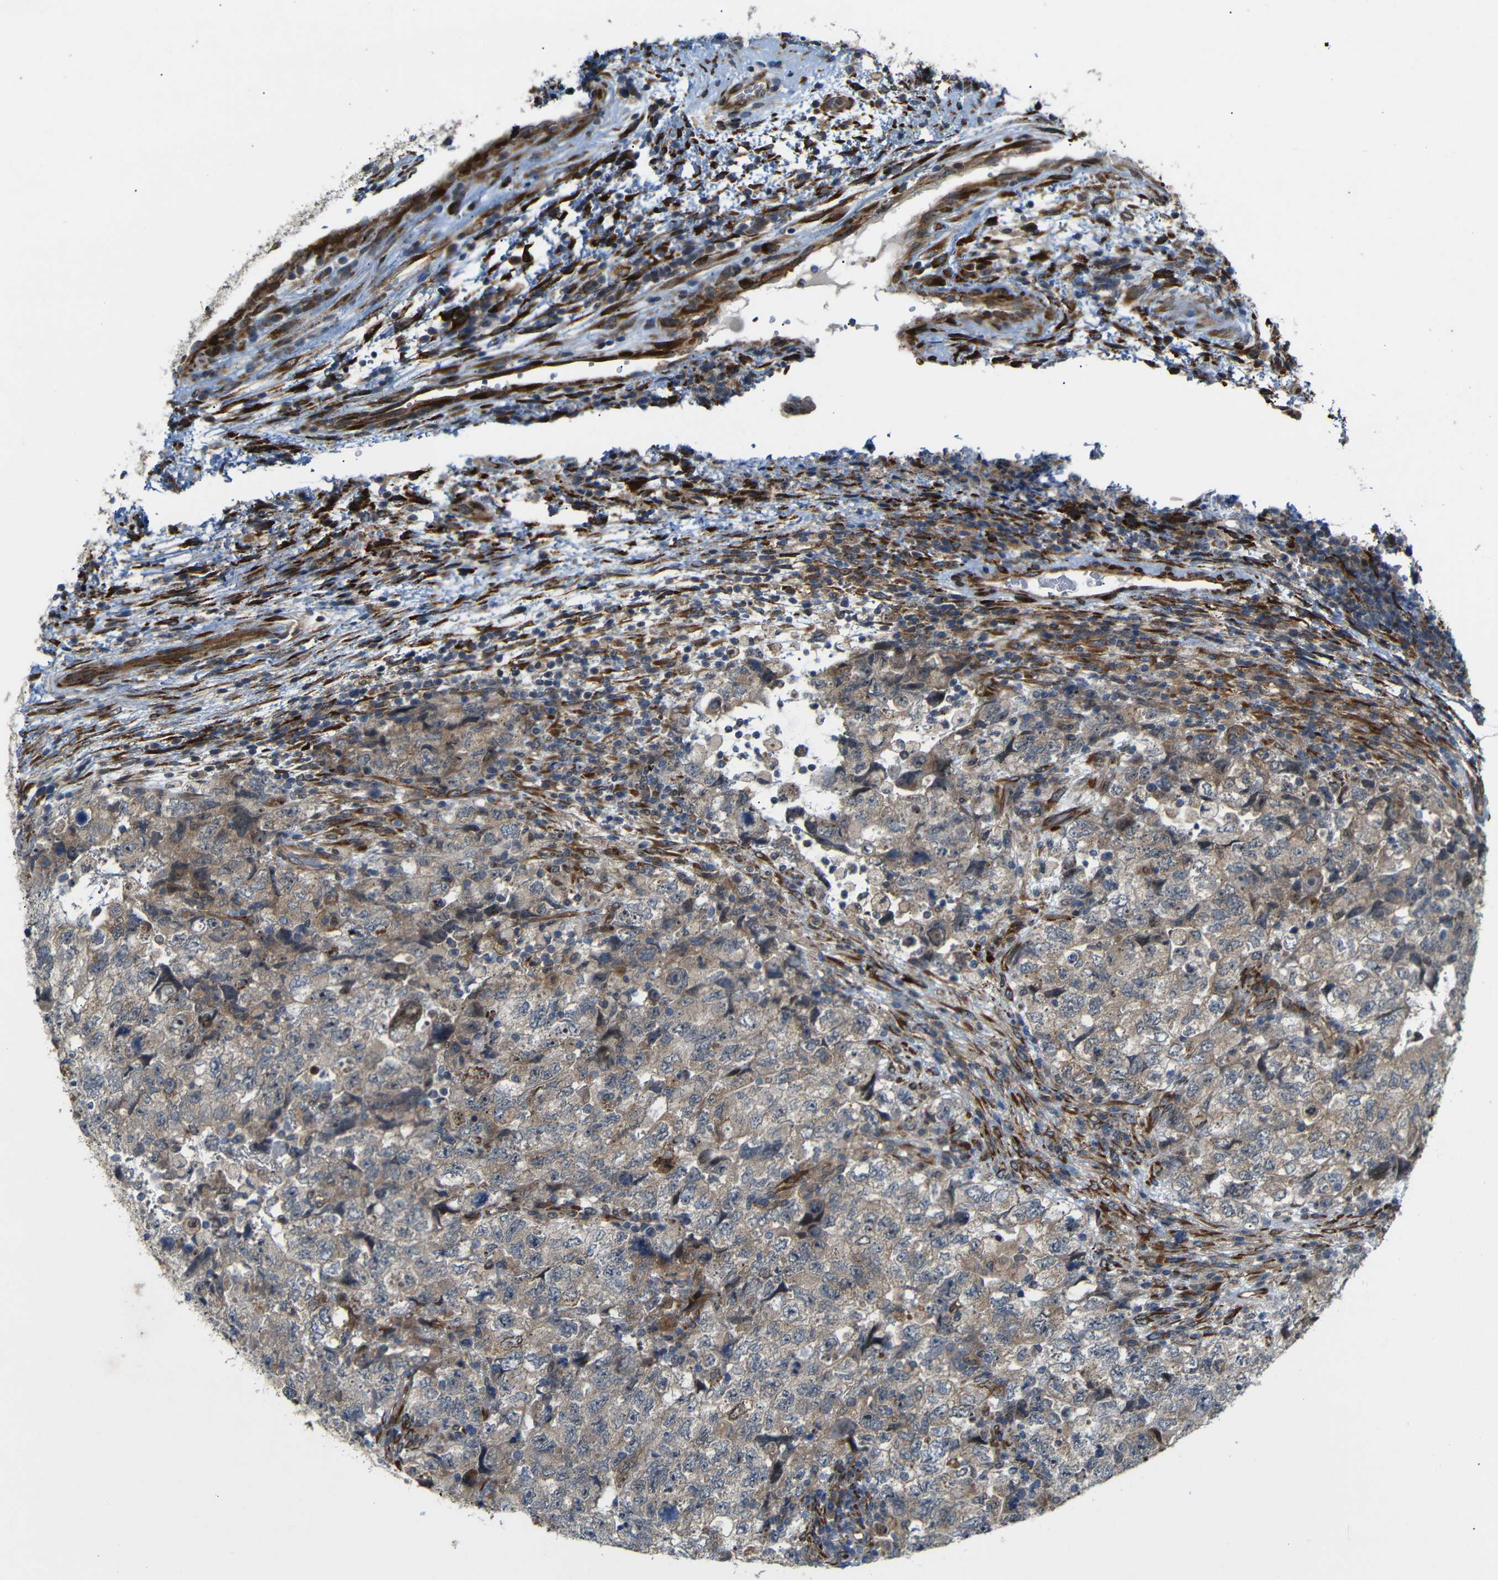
{"staining": {"intensity": "moderate", "quantity": ">75%", "location": "cytoplasmic/membranous"}, "tissue": "testis cancer", "cell_type": "Tumor cells", "image_type": "cancer", "snomed": [{"axis": "morphology", "description": "Carcinoma, Embryonal, NOS"}, {"axis": "topography", "description": "Testis"}], "caption": "High-power microscopy captured an immunohistochemistry histopathology image of testis embryonal carcinoma, revealing moderate cytoplasmic/membranous staining in about >75% of tumor cells.", "gene": "P3H2", "patient": {"sex": "male", "age": 36}}